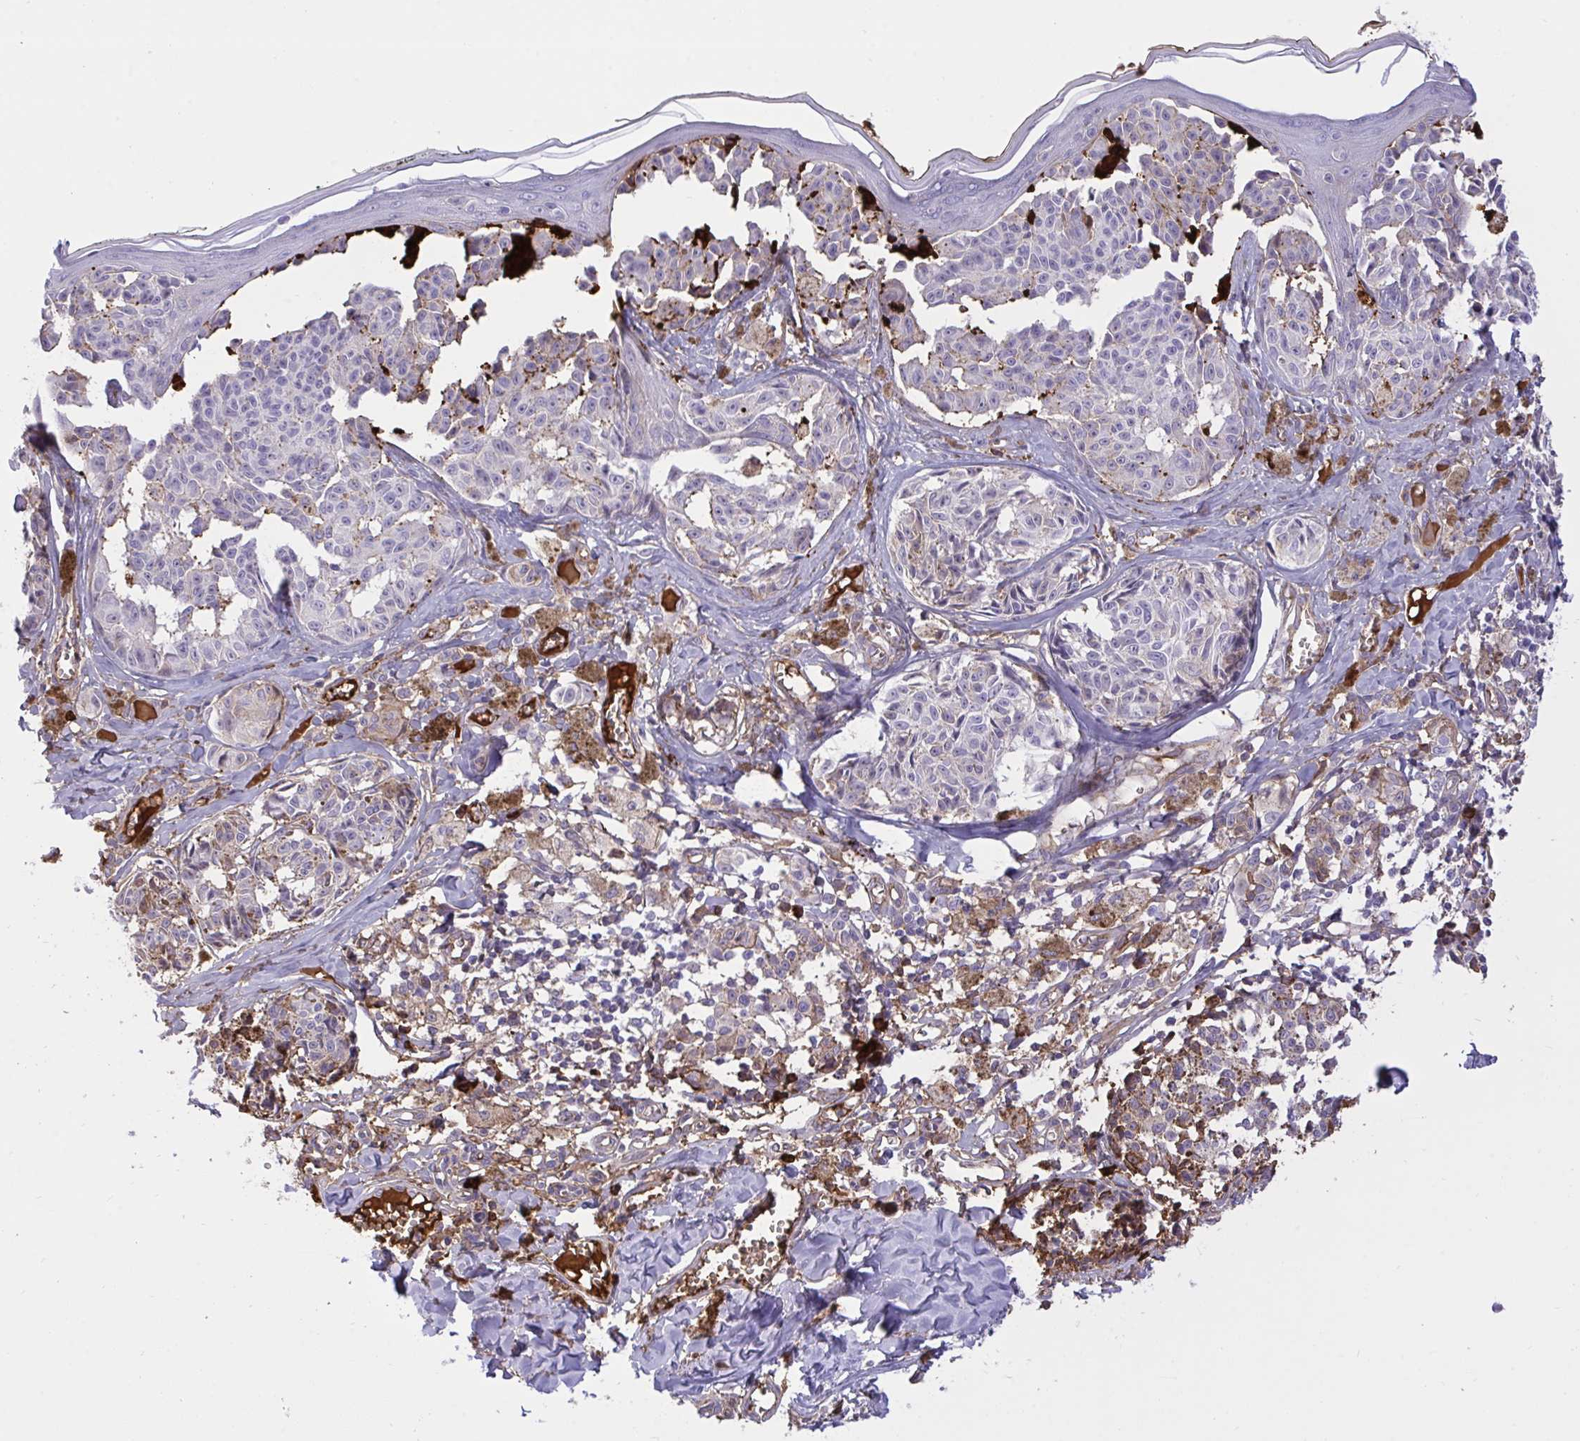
{"staining": {"intensity": "negative", "quantity": "none", "location": "none"}, "tissue": "melanoma", "cell_type": "Tumor cells", "image_type": "cancer", "snomed": [{"axis": "morphology", "description": "Malignant melanoma, NOS"}, {"axis": "topography", "description": "Skin"}], "caption": "Melanoma stained for a protein using IHC displays no positivity tumor cells.", "gene": "F2", "patient": {"sex": "female", "age": 43}}